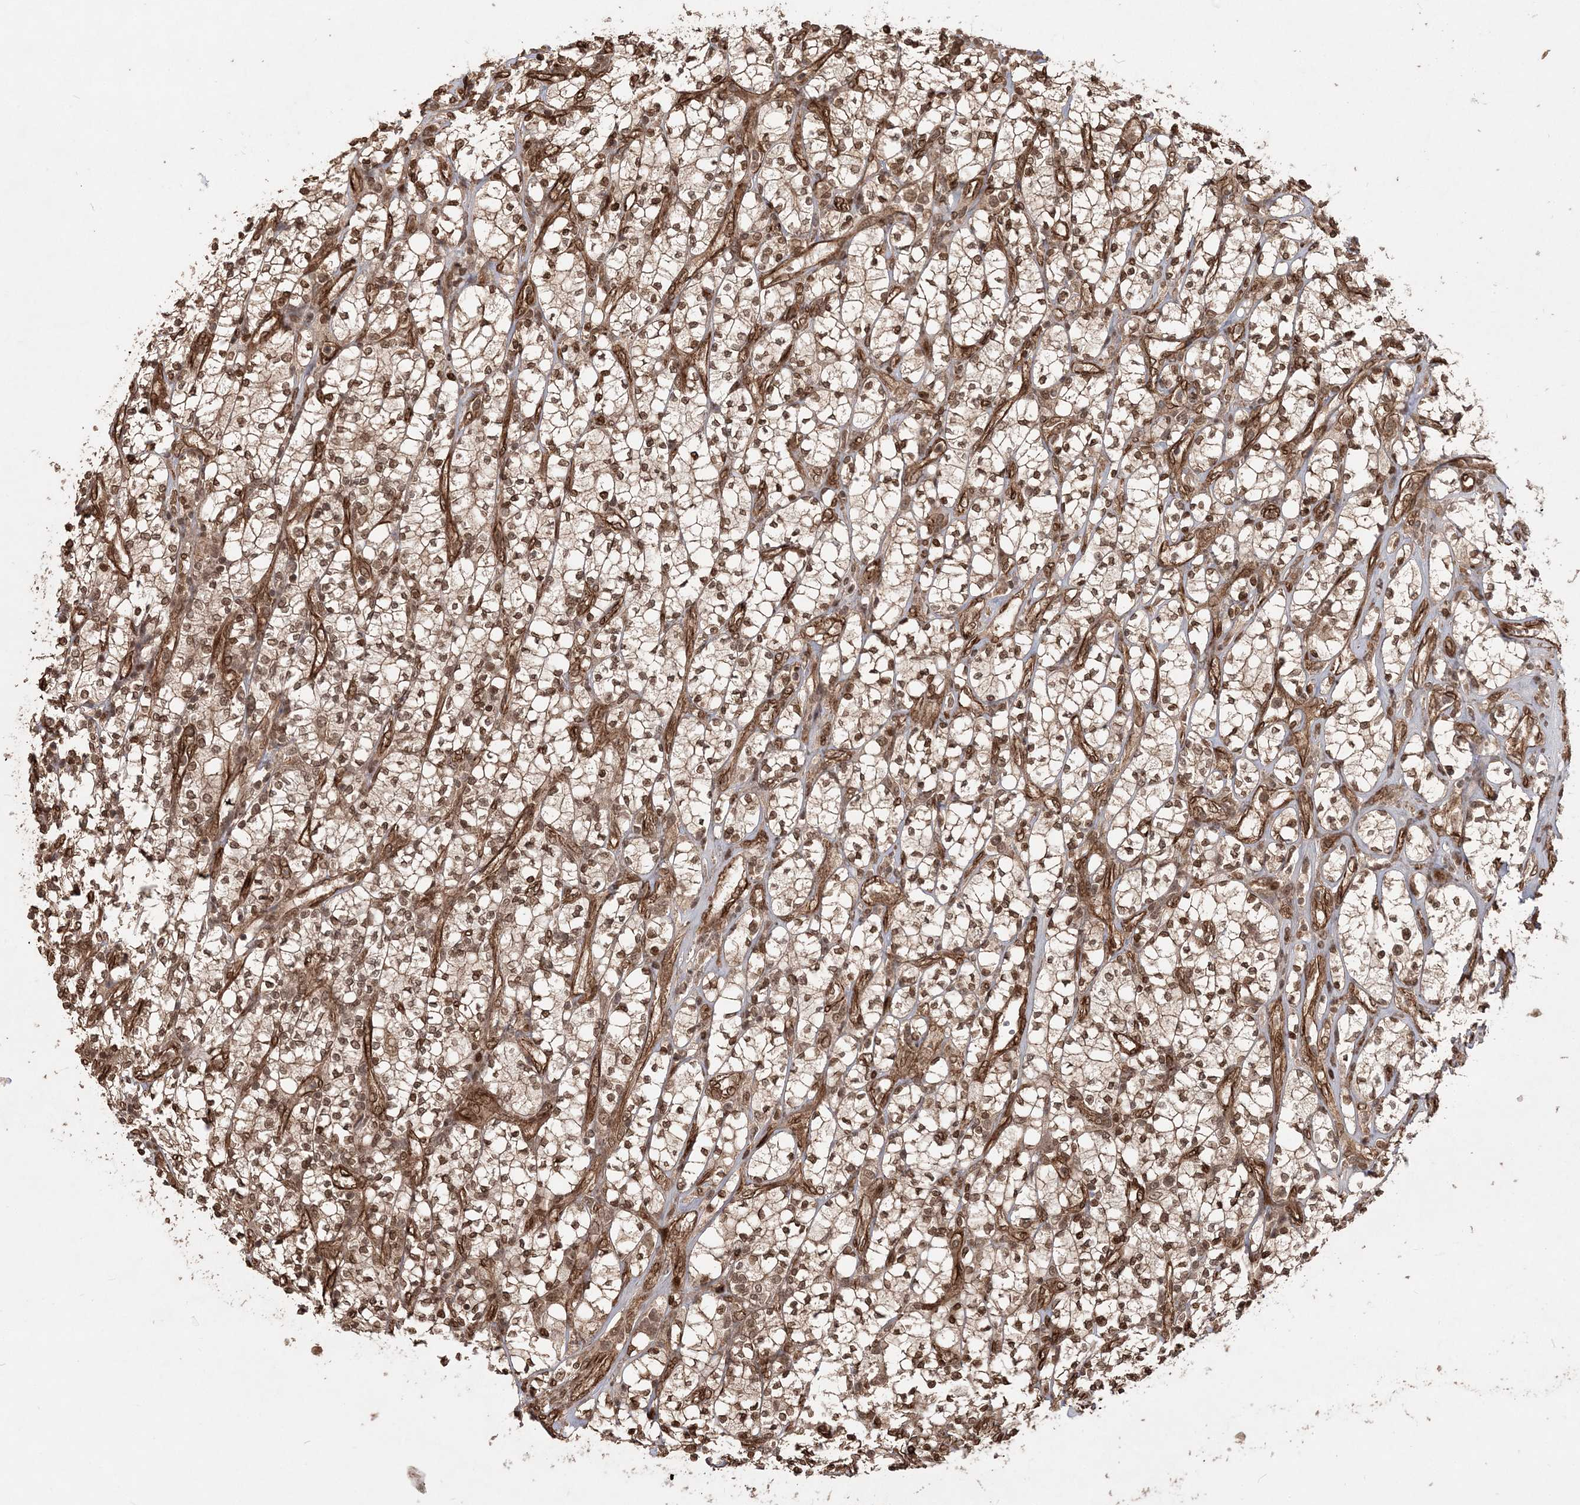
{"staining": {"intensity": "moderate", "quantity": ">75%", "location": "cytoplasmic/membranous,nuclear"}, "tissue": "renal cancer", "cell_type": "Tumor cells", "image_type": "cancer", "snomed": [{"axis": "morphology", "description": "Adenocarcinoma, NOS"}, {"axis": "topography", "description": "Kidney"}], "caption": "The image exhibits immunohistochemical staining of renal cancer. There is moderate cytoplasmic/membranous and nuclear positivity is seen in approximately >75% of tumor cells.", "gene": "ETAA1", "patient": {"sex": "male", "age": 77}}